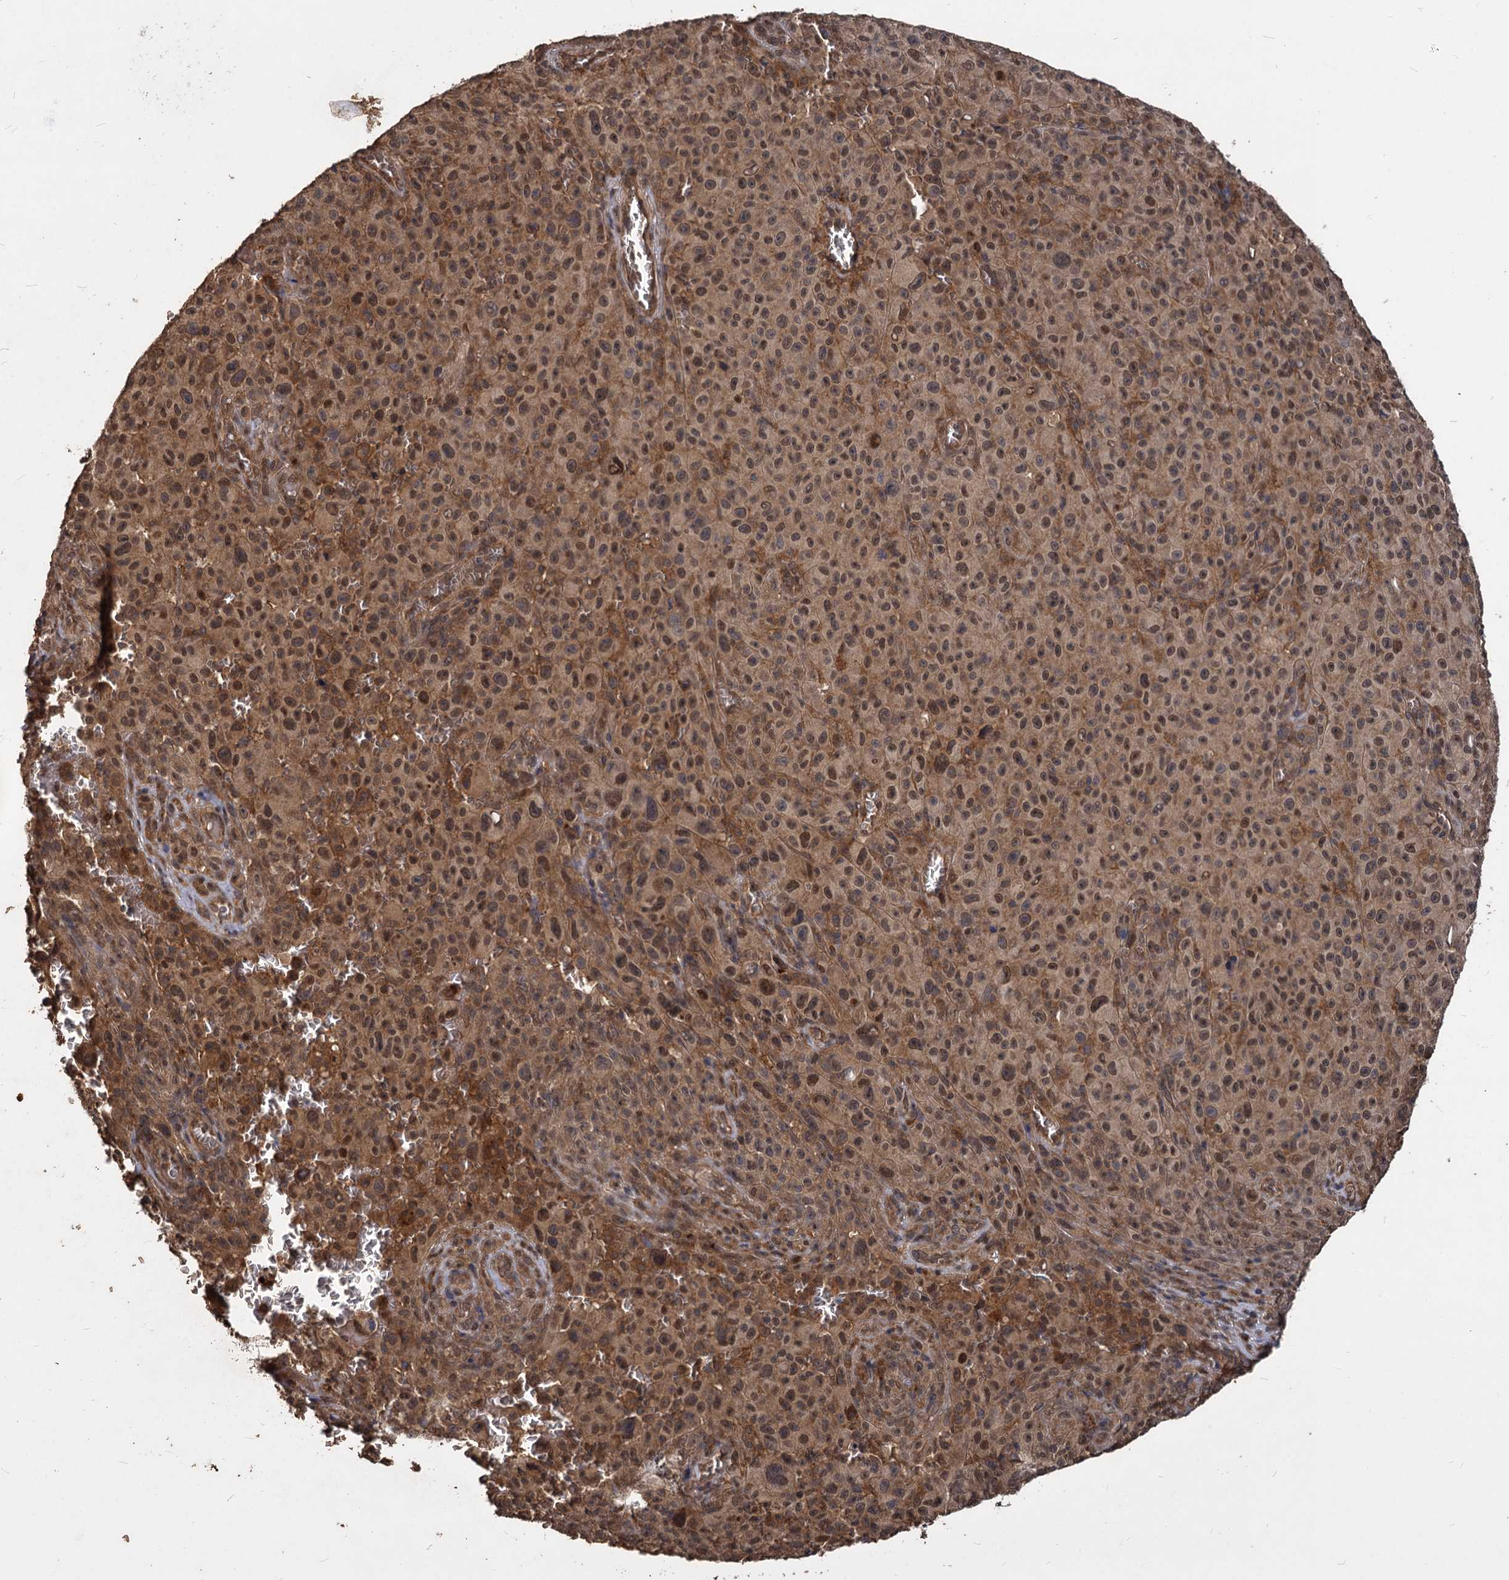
{"staining": {"intensity": "moderate", "quantity": ">75%", "location": "cytoplasmic/membranous,nuclear"}, "tissue": "melanoma", "cell_type": "Tumor cells", "image_type": "cancer", "snomed": [{"axis": "morphology", "description": "Malignant melanoma, NOS"}, {"axis": "topography", "description": "Skin"}], "caption": "There is medium levels of moderate cytoplasmic/membranous and nuclear expression in tumor cells of melanoma, as demonstrated by immunohistochemical staining (brown color).", "gene": "VPS51", "patient": {"sex": "female", "age": 82}}